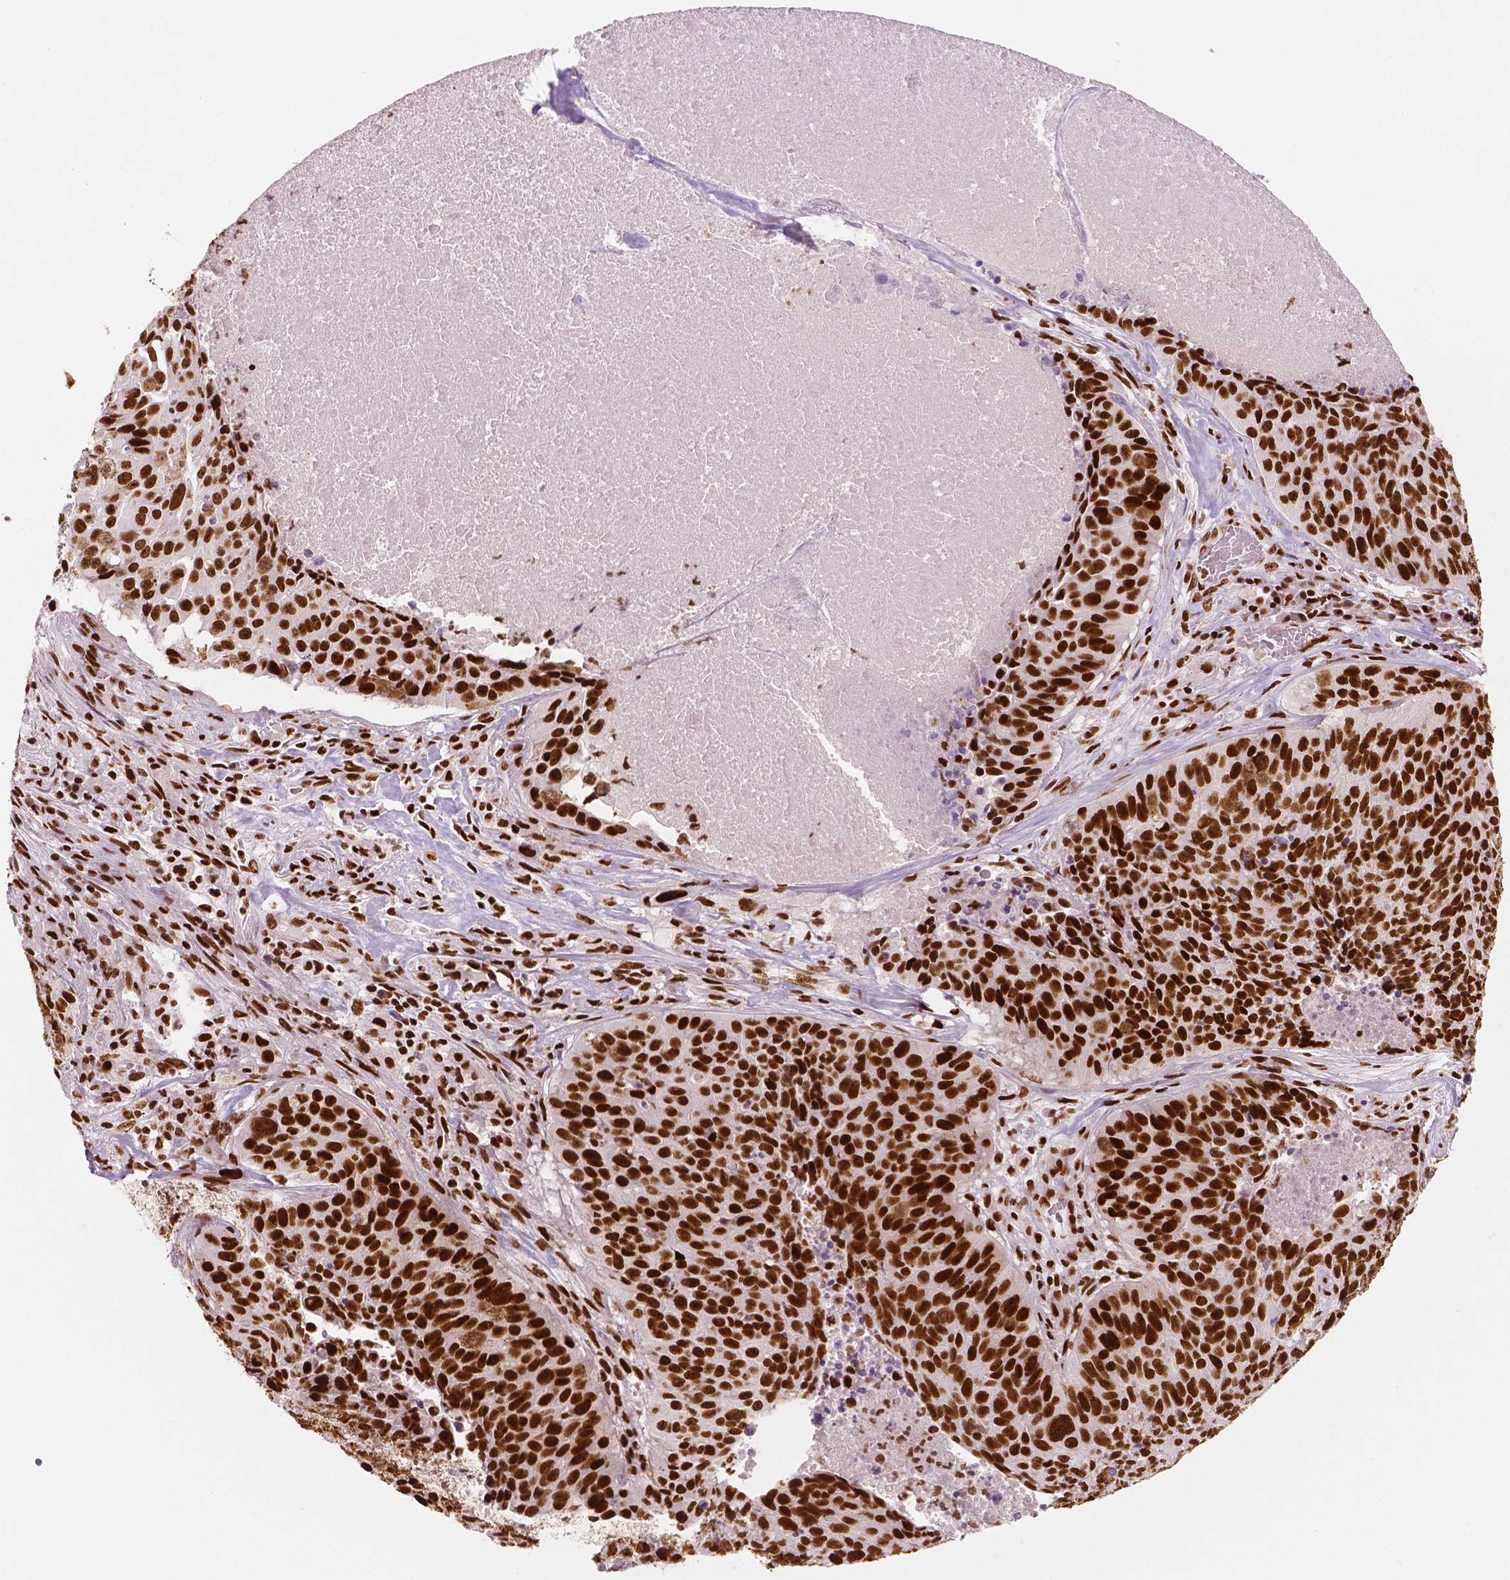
{"staining": {"intensity": "strong", "quantity": ">75%", "location": "nuclear"}, "tissue": "lung cancer", "cell_type": "Tumor cells", "image_type": "cancer", "snomed": [{"axis": "morphology", "description": "Normal tissue, NOS"}, {"axis": "morphology", "description": "Squamous cell carcinoma, NOS"}, {"axis": "topography", "description": "Bronchus"}, {"axis": "topography", "description": "Lung"}], "caption": "Immunohistochemical staining of human lung squamous cell carcinoma reveals high levels of strong nuclear positivity in about >75% of tumor cells. Using DAB (brown) and hematoxylin (blue) stains, captured at high magnification using brightfield microscopy.", "gene": "BRD4", "patient": {"sex": "male", "age": 64}}